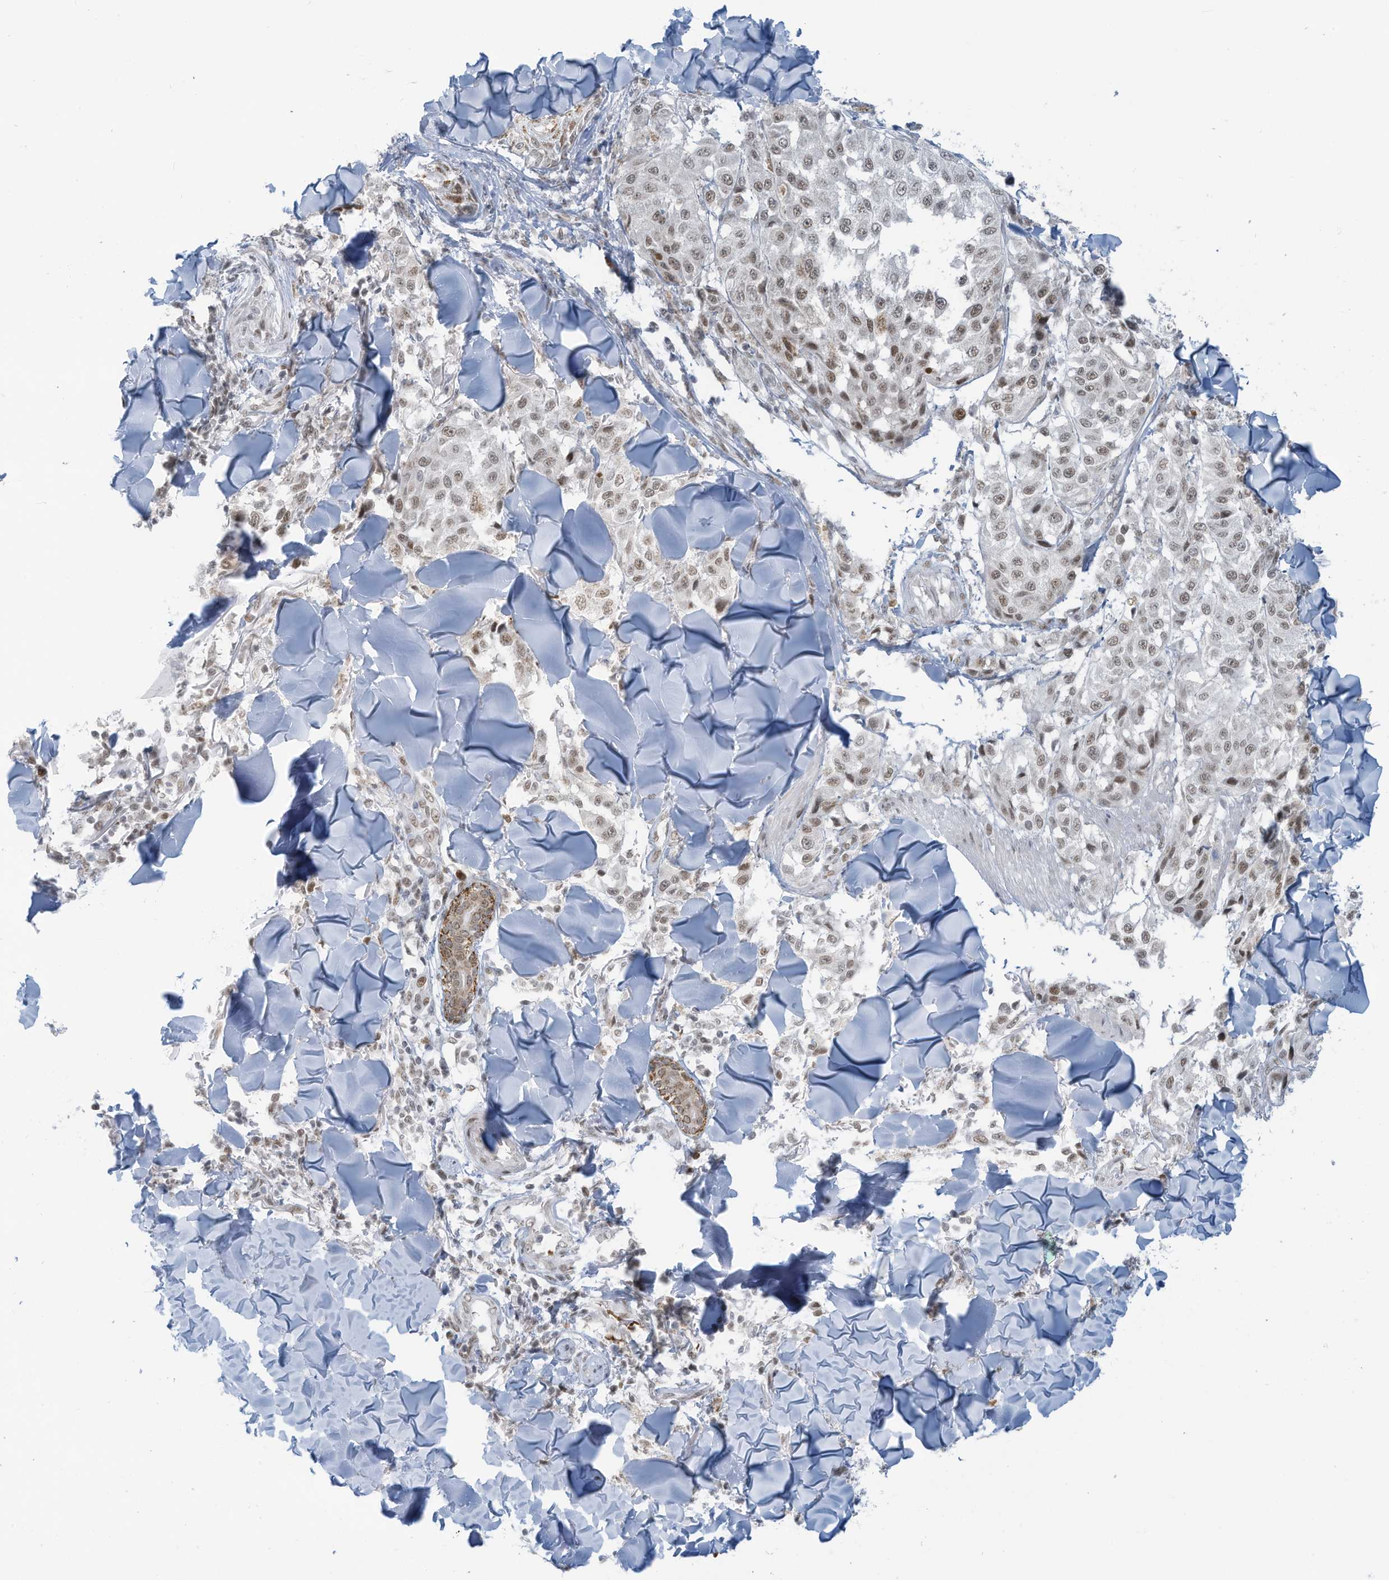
{"staining": {"intensity": "moderate", "quantity": ">75%", "location": "nuclear"}, "tissue": "melanoma", "cell_type": "Tumor cells", "image_type": "cancer", "snomed": [{"axis": "morphology", "description": "Malignant melanoma, NOS"}, {"axis": "topography", "description": "Skin"}], "caption": "A micrograph showing moderate nuclear staining in about >75% of tumor cells in melanoma, as visualized by brown immunohistochemical staining.", "gene": "ECT2L", "patient": {"sex": "female", "age": 64}}